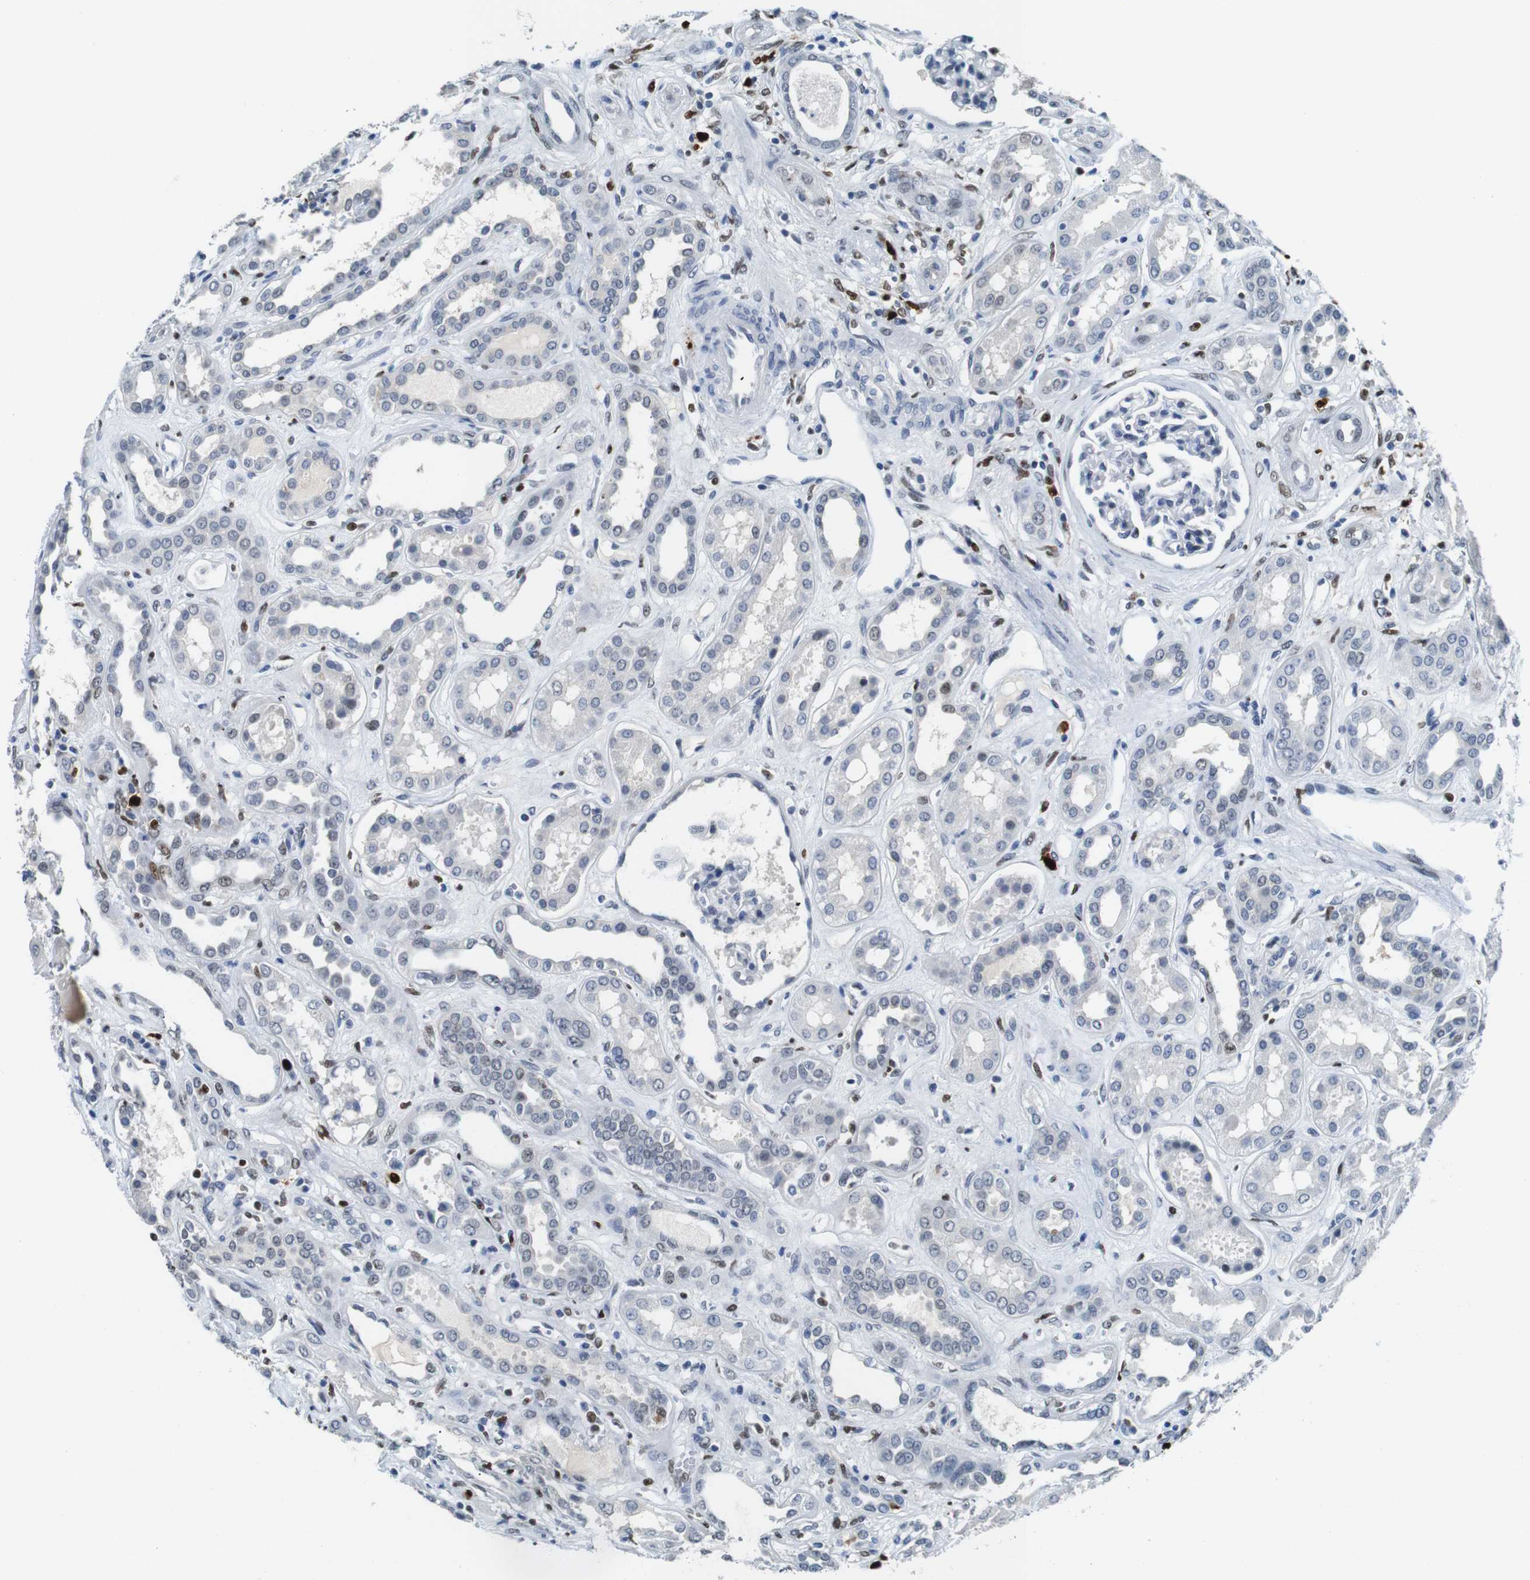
{"staining": {"intensity": "negative", "quantity": "none", "location": "none"}, "tissue": "kidney", "cell_type": "Cells in glomeruli", "image_type": "normal", "snomed": [{"axis": "morphology", "description": "Normal tissue, NOS"}, {"axis": "topography", "description": "Kidney"}], "caption": "The photomicrograph exhibits no staining of cells in glomeruli in unremarkable kidney. (DAB (3,3'-diaminobenzidine) immunohistochemistry with hematoxylin counter stain).", "gene": "IRF8", "patient": {"sex": "male", "age": 59}}